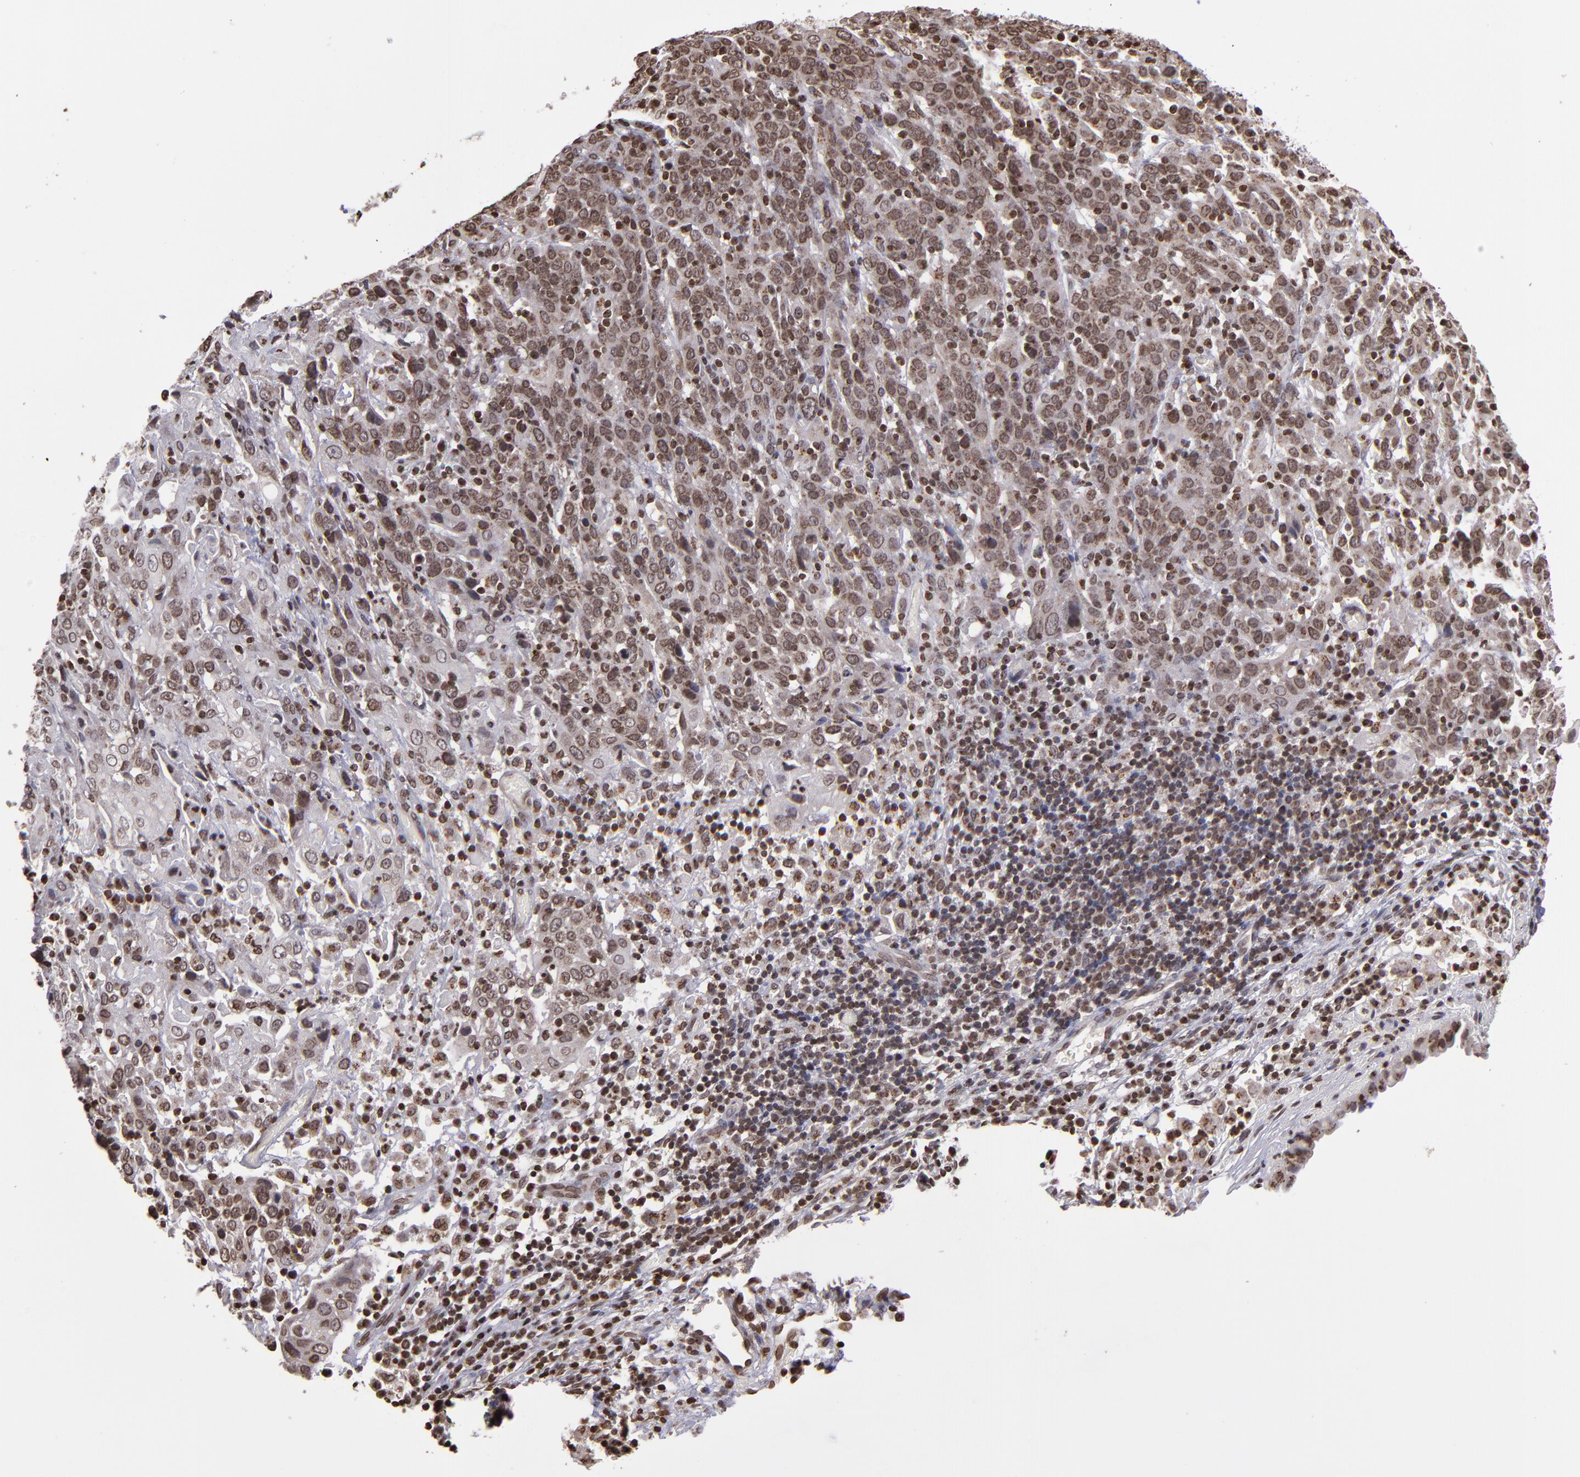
{"staining": {"intensity": "strong", "quantity": ">75%", "location": "cytoplasmic/membranous,nuclear"}, "tissue": "cervical cancer", "cell_type": "Tumor cells", "image_type": "cancer", "snomed": [{"axis": "morphology", "description": "Normal tissue, NOS"}, {"axis": "morphology", "description": "Squamous cell carcinoma, NOS"}, {"axis": "topography", "description": "Cervix"}], "caption": "Immunohistochemical staining of squamous cell carcinoma (cervical) reveals high levels of strong cytoplasmic/membranous and nuclear staining in about >75% of tumor cells. The staining is performed using DAB brown chromogen to label protein expression. The nuclei are counter-stained blue using hematoxylin.", "gene": "CSDC2", "patient": {"sex": "female", "age": 67}}